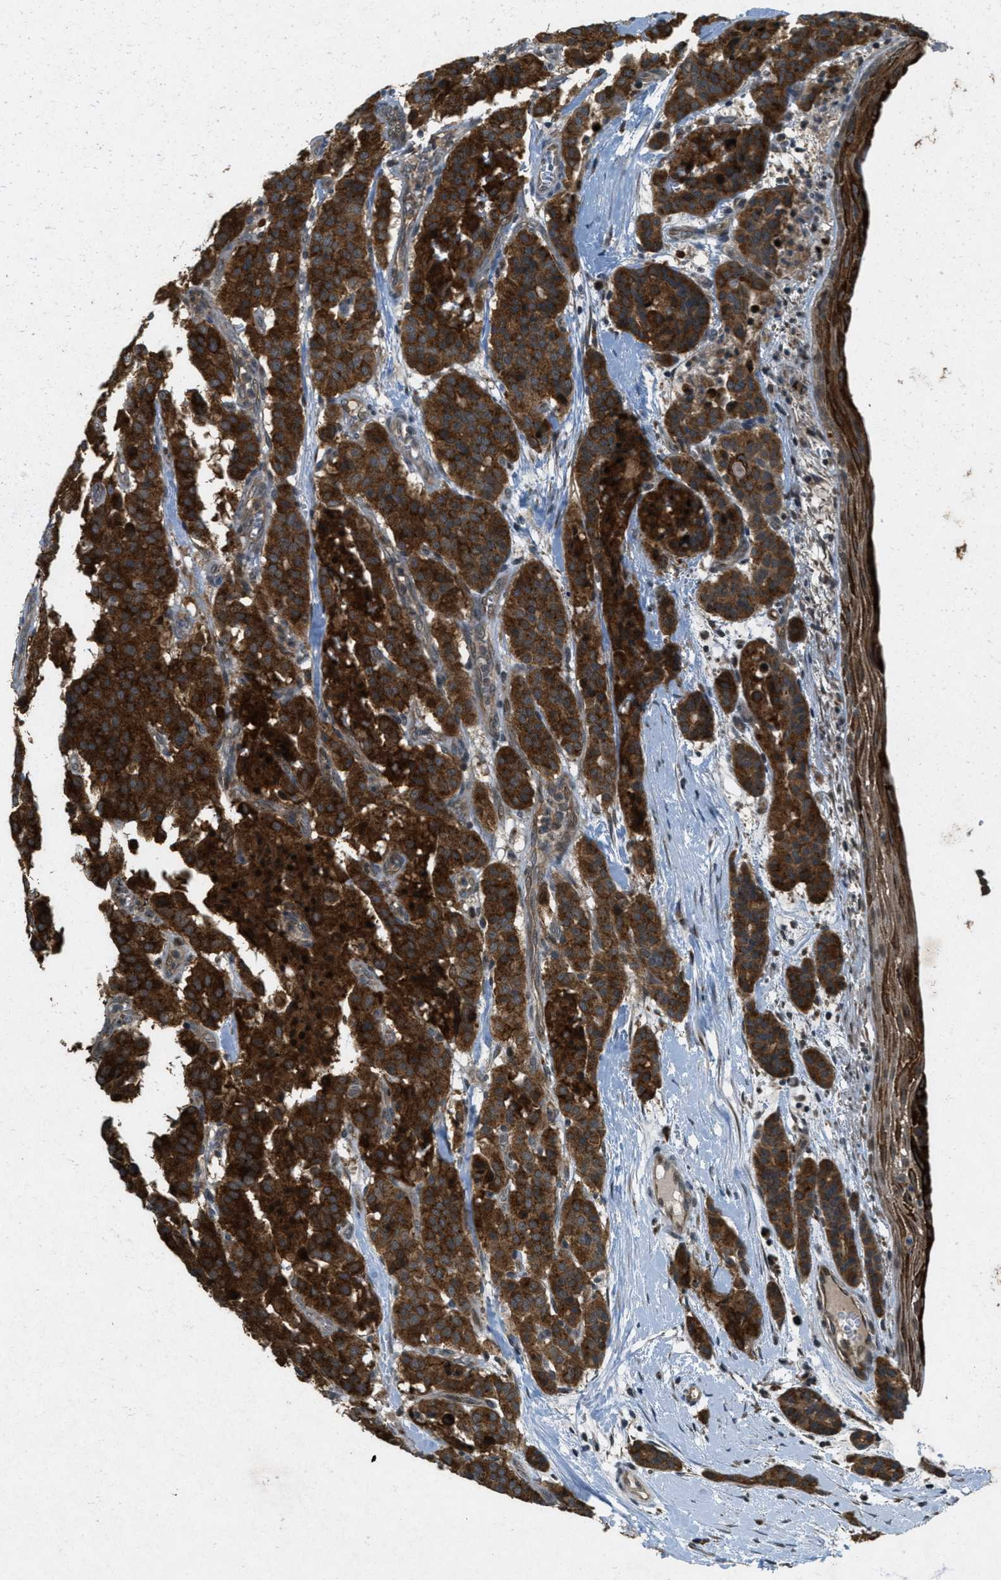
{"staining": {"intensity": "strong", "quantity": ">75%", "location": "cytoplasmic/membranous"}, "tissue": "carcinoid", "cell_type": "Tumor cells", "image_type": "cancer", "snomed": [{"axis": "morphology", "description": "Carcinoid, malignant, NOS"}, {"axis": "topography", "description": "Lung"}], "caption": "Carcinoid (malignant) stained for a protein exhibits strong cytoplasmic/membranous positivity in tumor cells.", "gene": "PPP1R15A", "patient": {"sex": "male", "age": 30}}